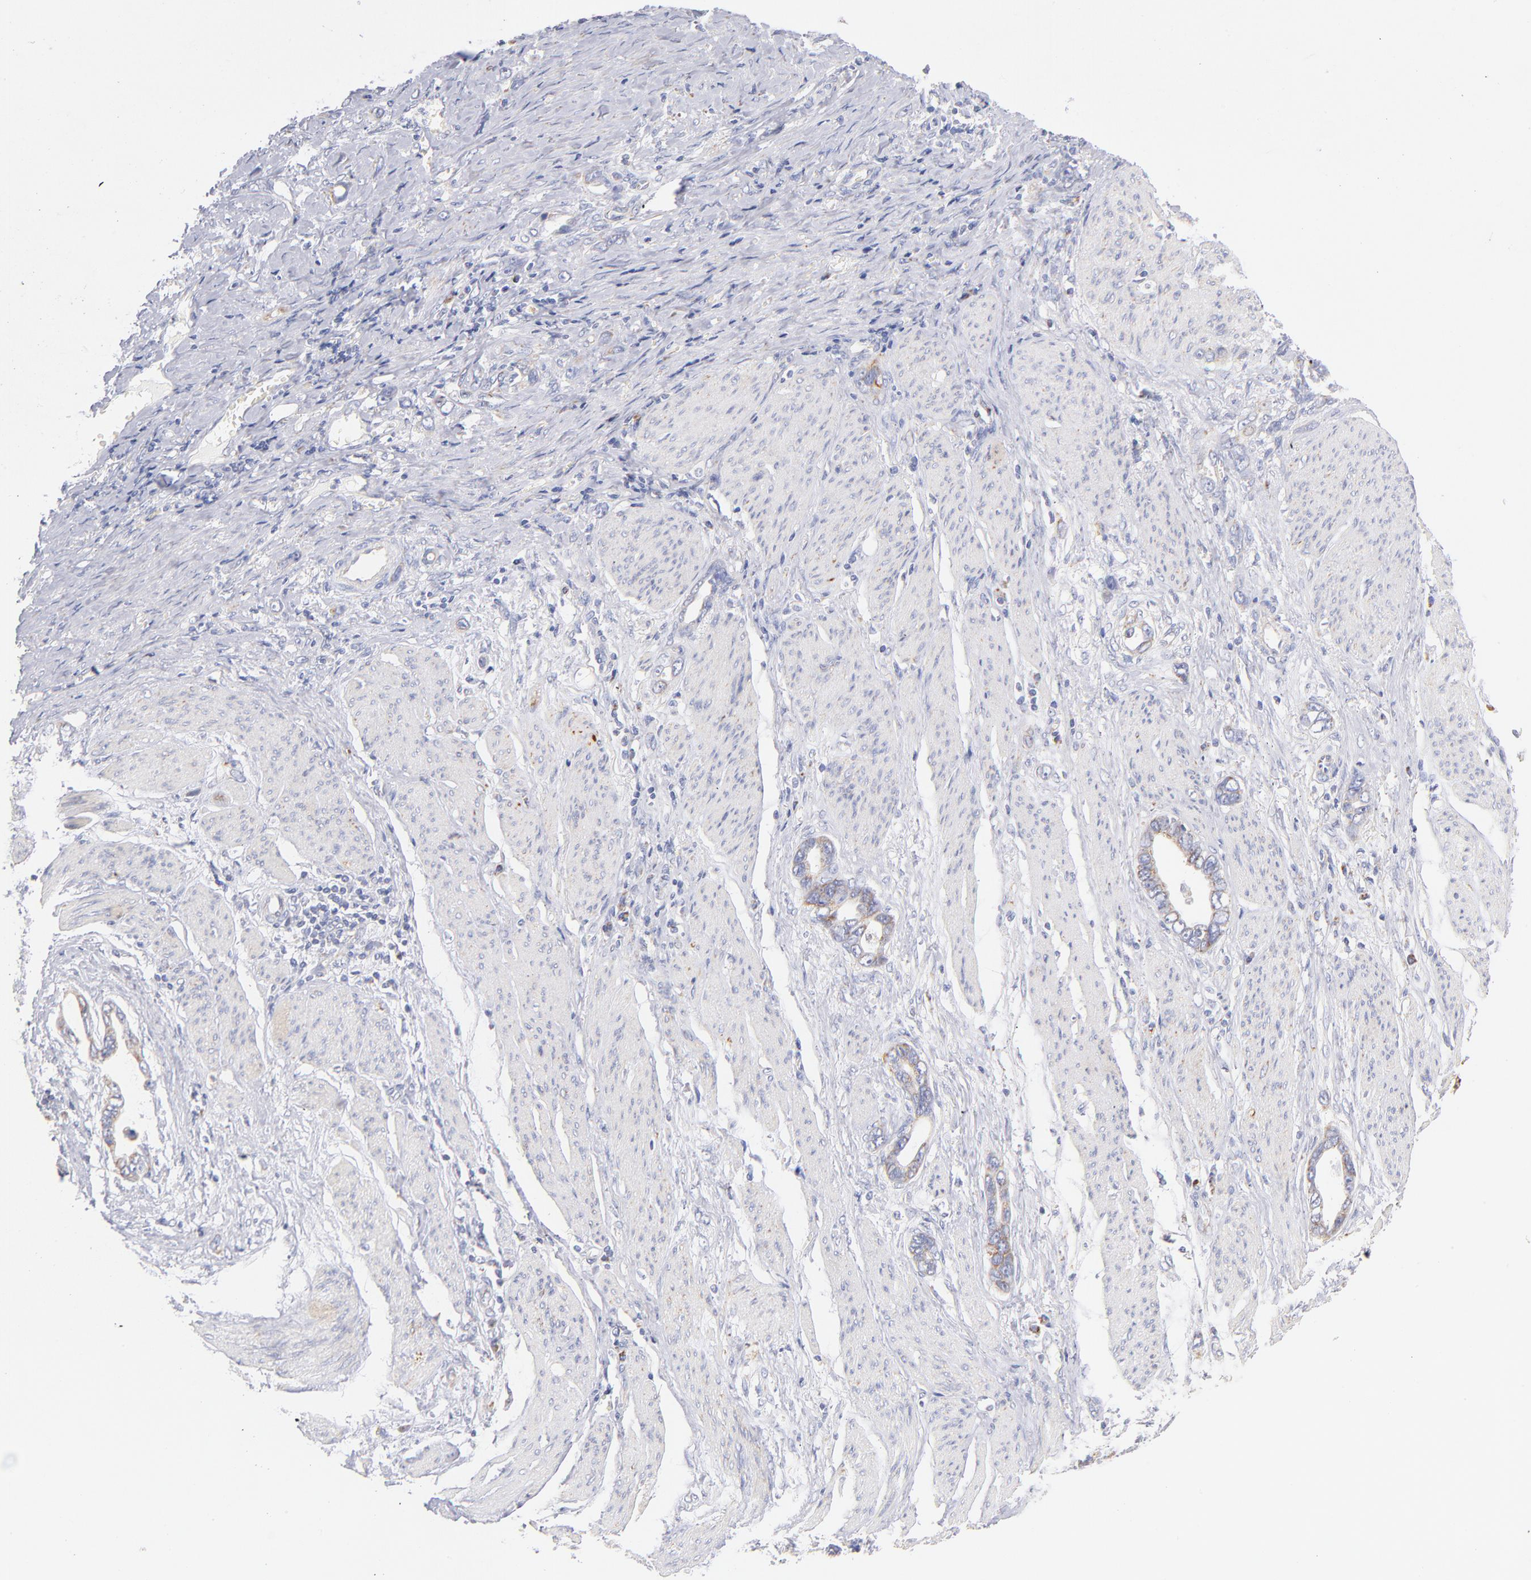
{"staining": {"intensity": "weak", "quantity": "<25%", "location": "cytoplasmic/membranous"}, "tissue": "stomach cancer", "cell_type": "Tumor cells", "image_type": "cancer", "snomed": [{"axis": "morphology", "description": "Adenocarcinoma, NOS"}, {"axis": "topography", "description": "Stomach"}], "caption": "Tumor cells show no significant staining in stomach cancer (adenocarcinoma).", "gene": "AIFM1", "patient": {"sex": "male", "age": 78}}